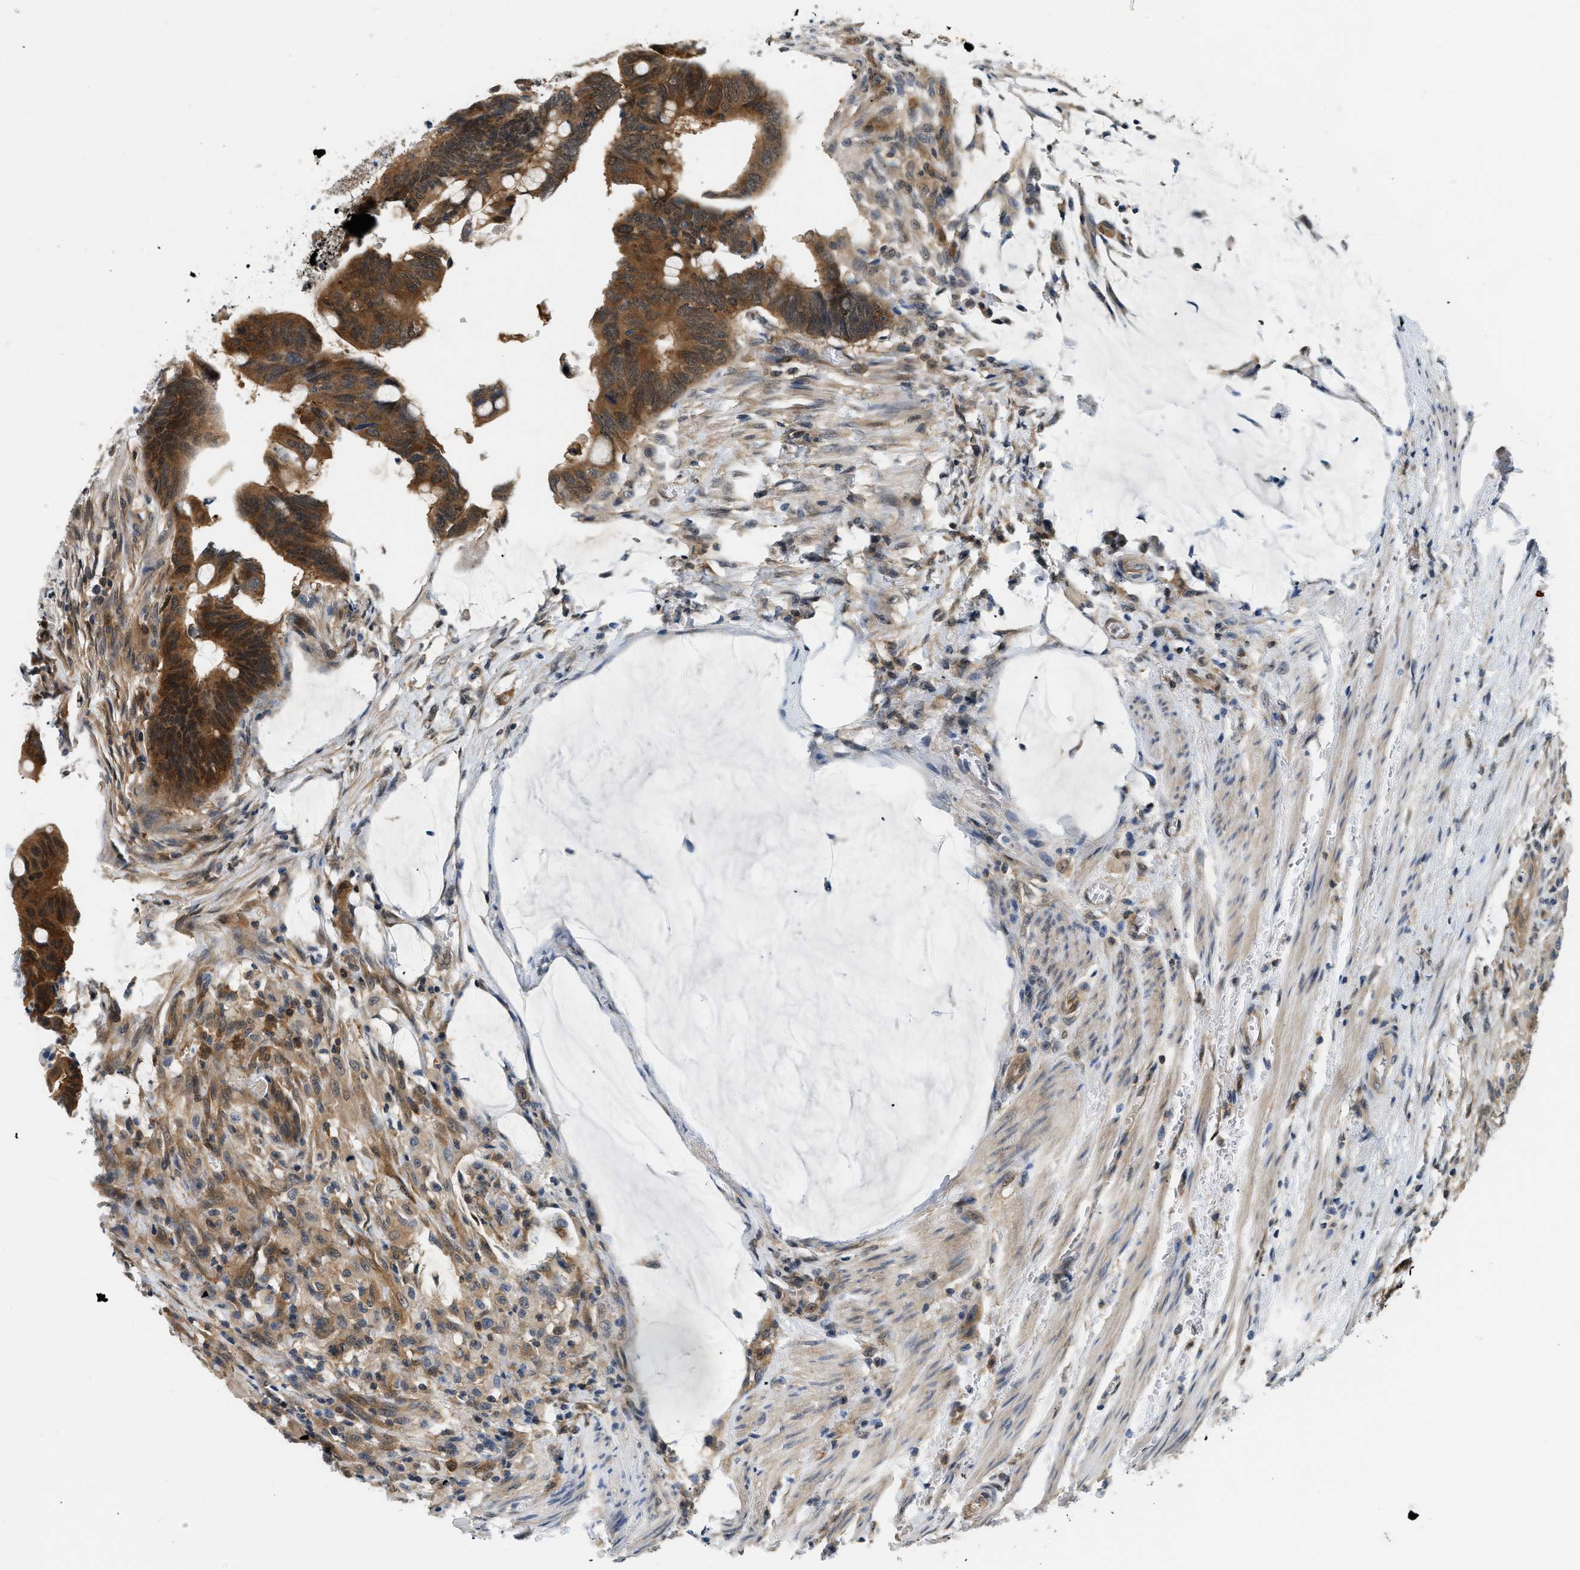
{"staining": {"intensity": "moderate", "quantity": ">75%", "location": "cytoplasmic/membranous,nuclear"}, "tissue": "colorectal cancer", "cell_type": "Tumor cells", "image_type": "cancer", "snomed": [{"axis": "morphology", "description": "Normal tissue, NOS"}, {"axis": "morphology", "description": "Adenocarcinoma, NOS"}, {"axis": "topography", "description": "Rectum"}, {"axis": "topography", "description": "Peripheral nerve tissue"}], "caption": "A medium amount of moderate cytoplasmic/membranous and nuclear expression is appreciated in approximately >75% of tumor cells in colorectal cancer (adenocarcinoma) tissue.", "gene": "EIF4EBP2", "patient": {"sex": "male", "age": 92}}